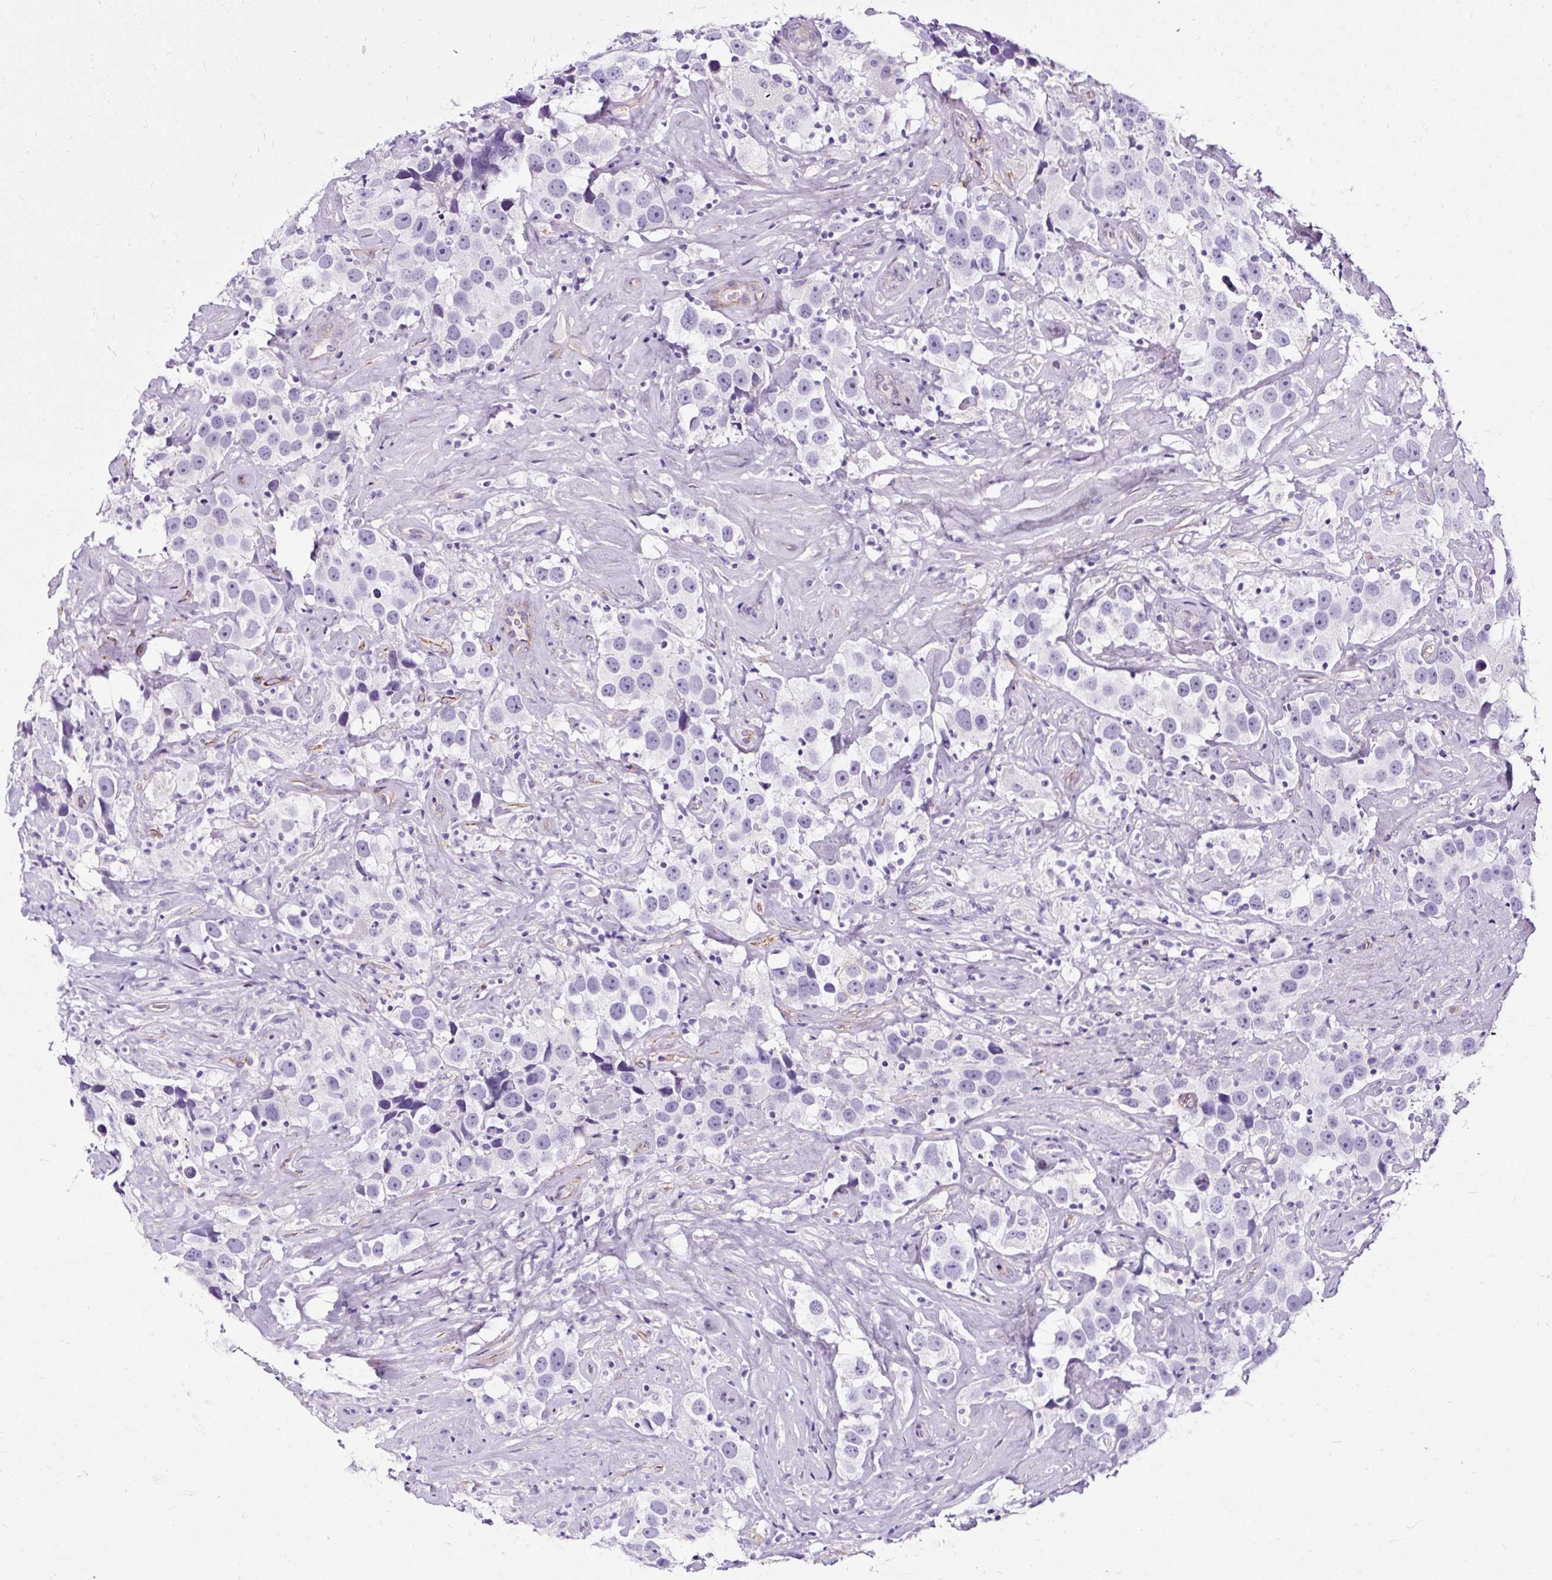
{"staining": {"intensity": "negative", "quantity": "none", "location": "none"}, "tissue": "testis cancer", "cell_type": "Tumor cells", "image_type": "cancer", "snomed": [{"axis": "morphology", "description": "Seminoma, NOS"}, {"axis": "topography", "description": "Testis"}], "caption": "The micrograph displays no staining of tumor cells in testis cancer.", "gene": "SLC7A8", "patient": {"sex": "male", "age": 49}}